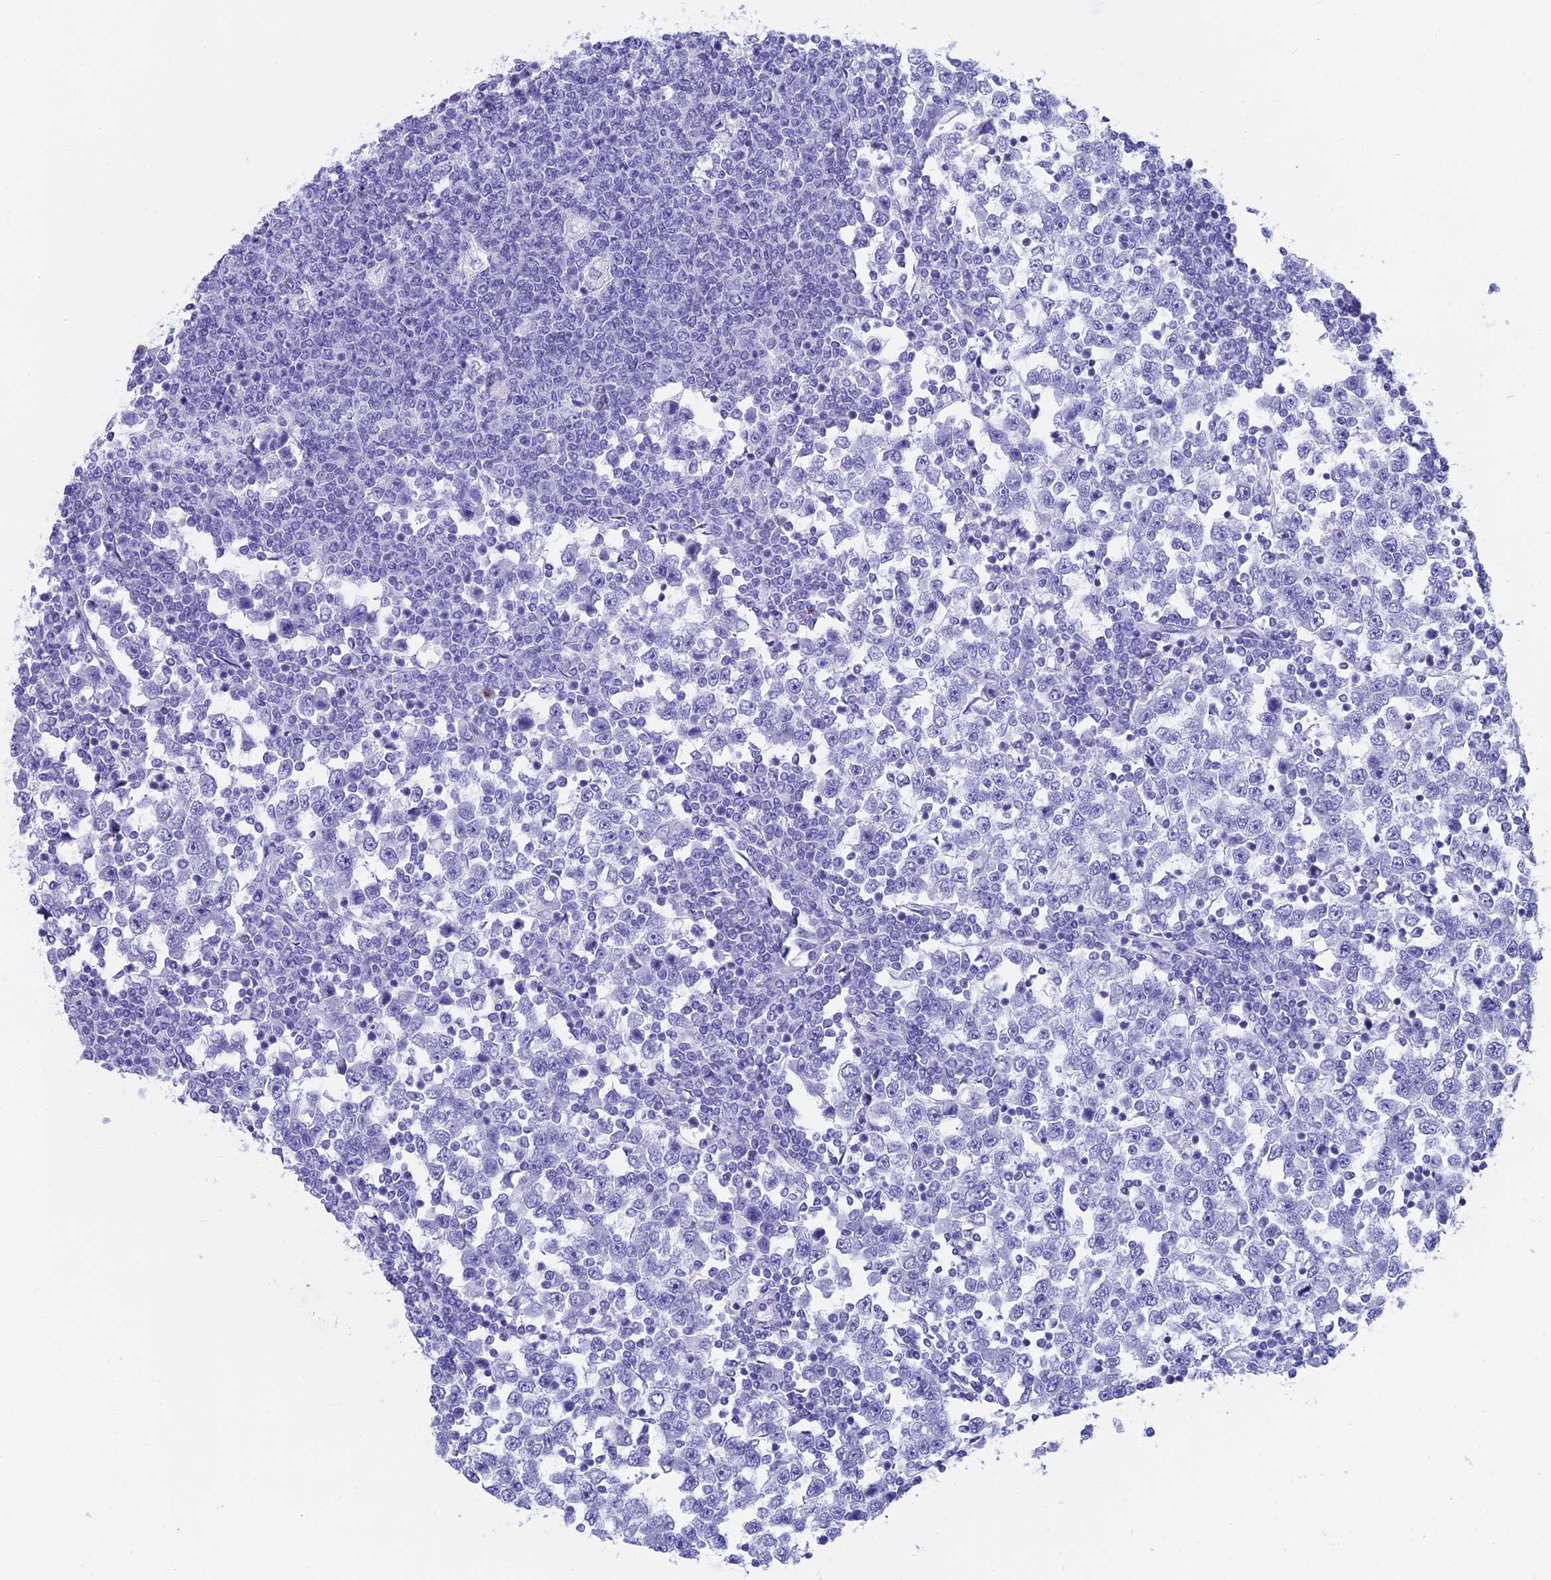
{"staining": {"intensity": "negative", "quantity": "none", "location": "none"}, "tissue": "testis cancer", "cell_type": "Tumor cells", "image_type": "cancer", "snomed": [{"axis": "morphology", "description": "Seminoma, NOS"}, {"axis": "topography", "description": "Testis"}], "caption": "Immunohistochemistry micrograph of neoplastic tissue: human testis seminoma stained with DAB shows no significant protein staining in tumor cells.", "gene": "TACSTD2", "patient": {"sex": "male", "age": 65}}